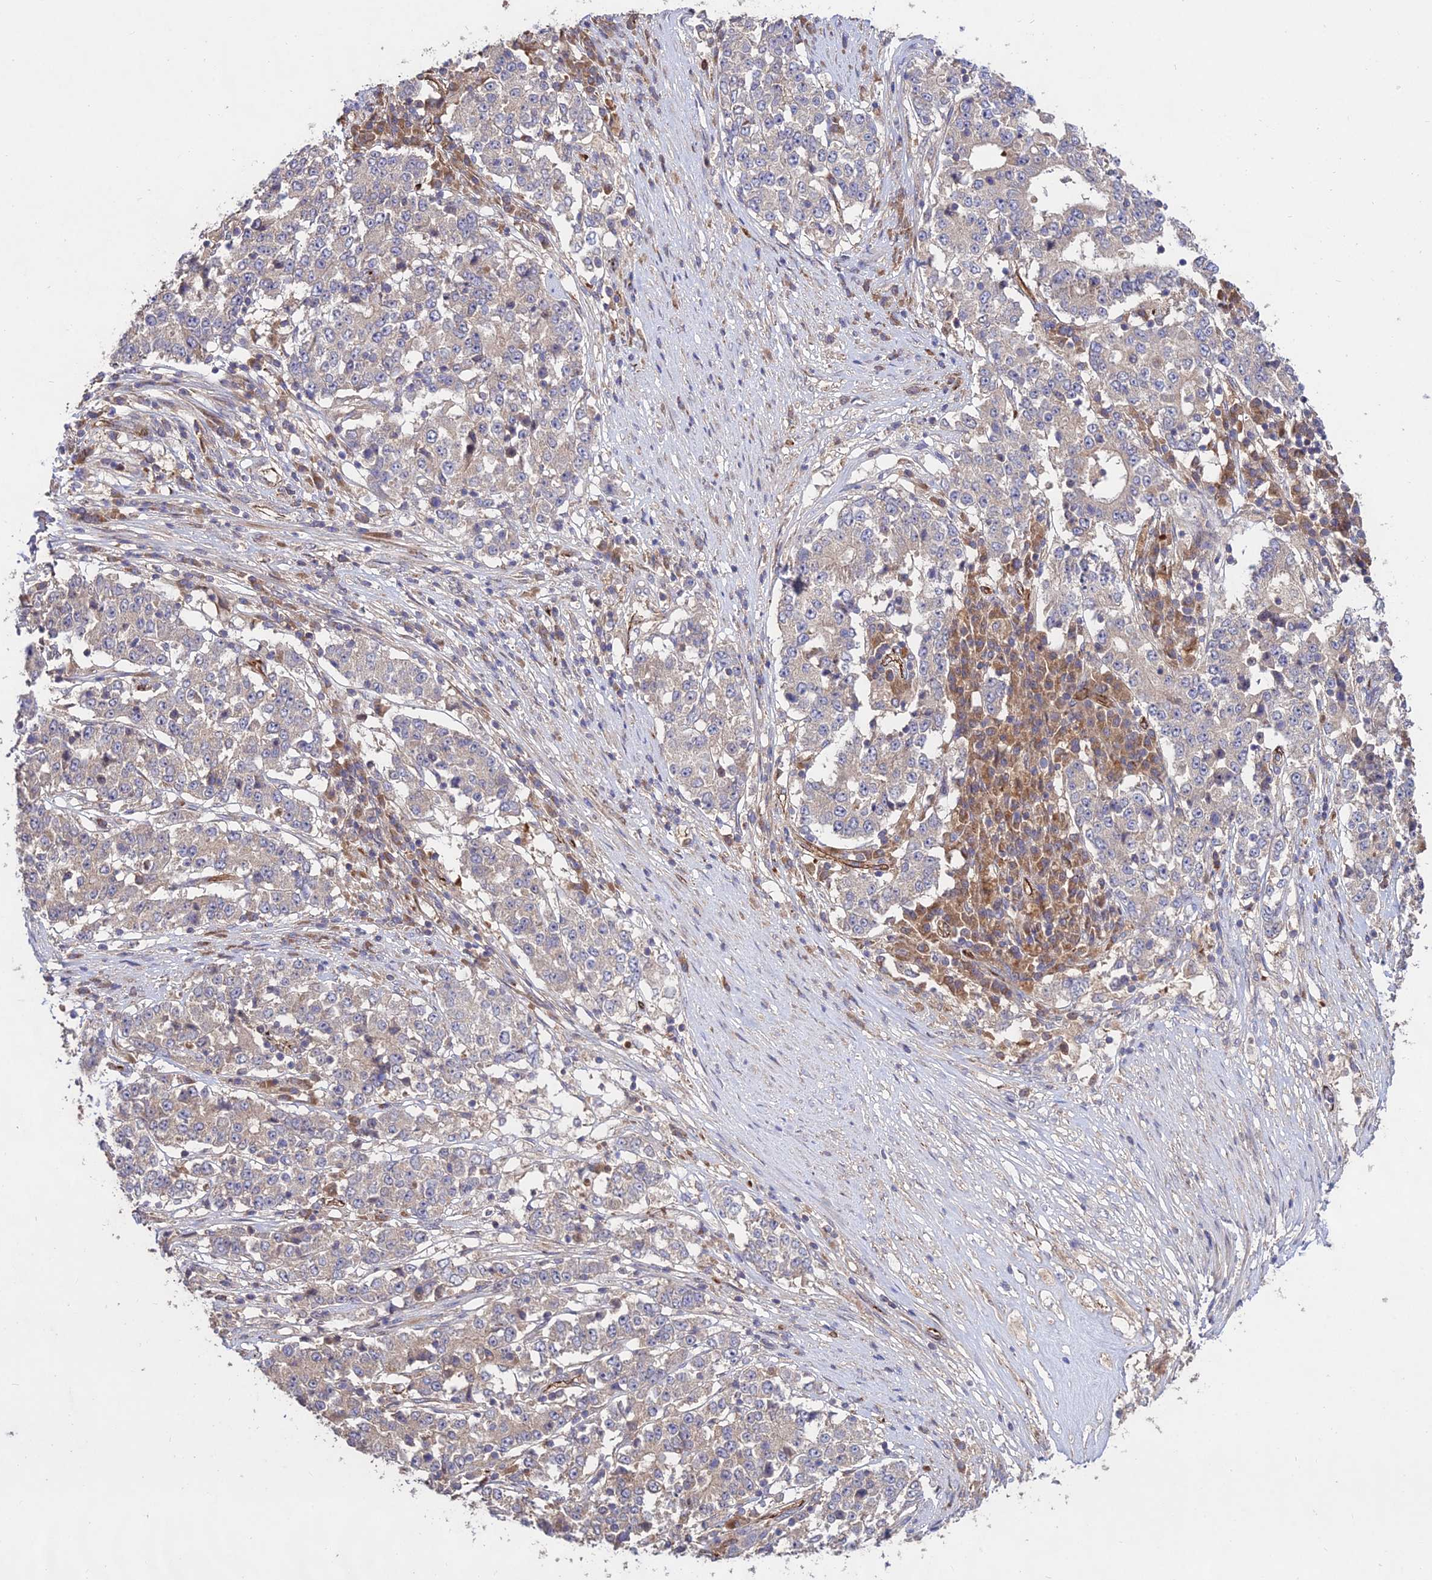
{"staining": {"intensity": "negative", "quantity": "none", "location": "none"}, "tissue": "stomach cancer", "cell_type": "Tumor cells", "image_type": "cancer", "snomed": [{"axis": "morphology", "description": "Adenocarcinoma, NOS"}, {"axis": "topography", "description": "Stomach"}], "caption": "This is an IHC histopathology image of human stomach cancer. There is no positivity in tumor cells.", "gene": "GRTP1", "patient": {"sex": "male", "age": 59}}